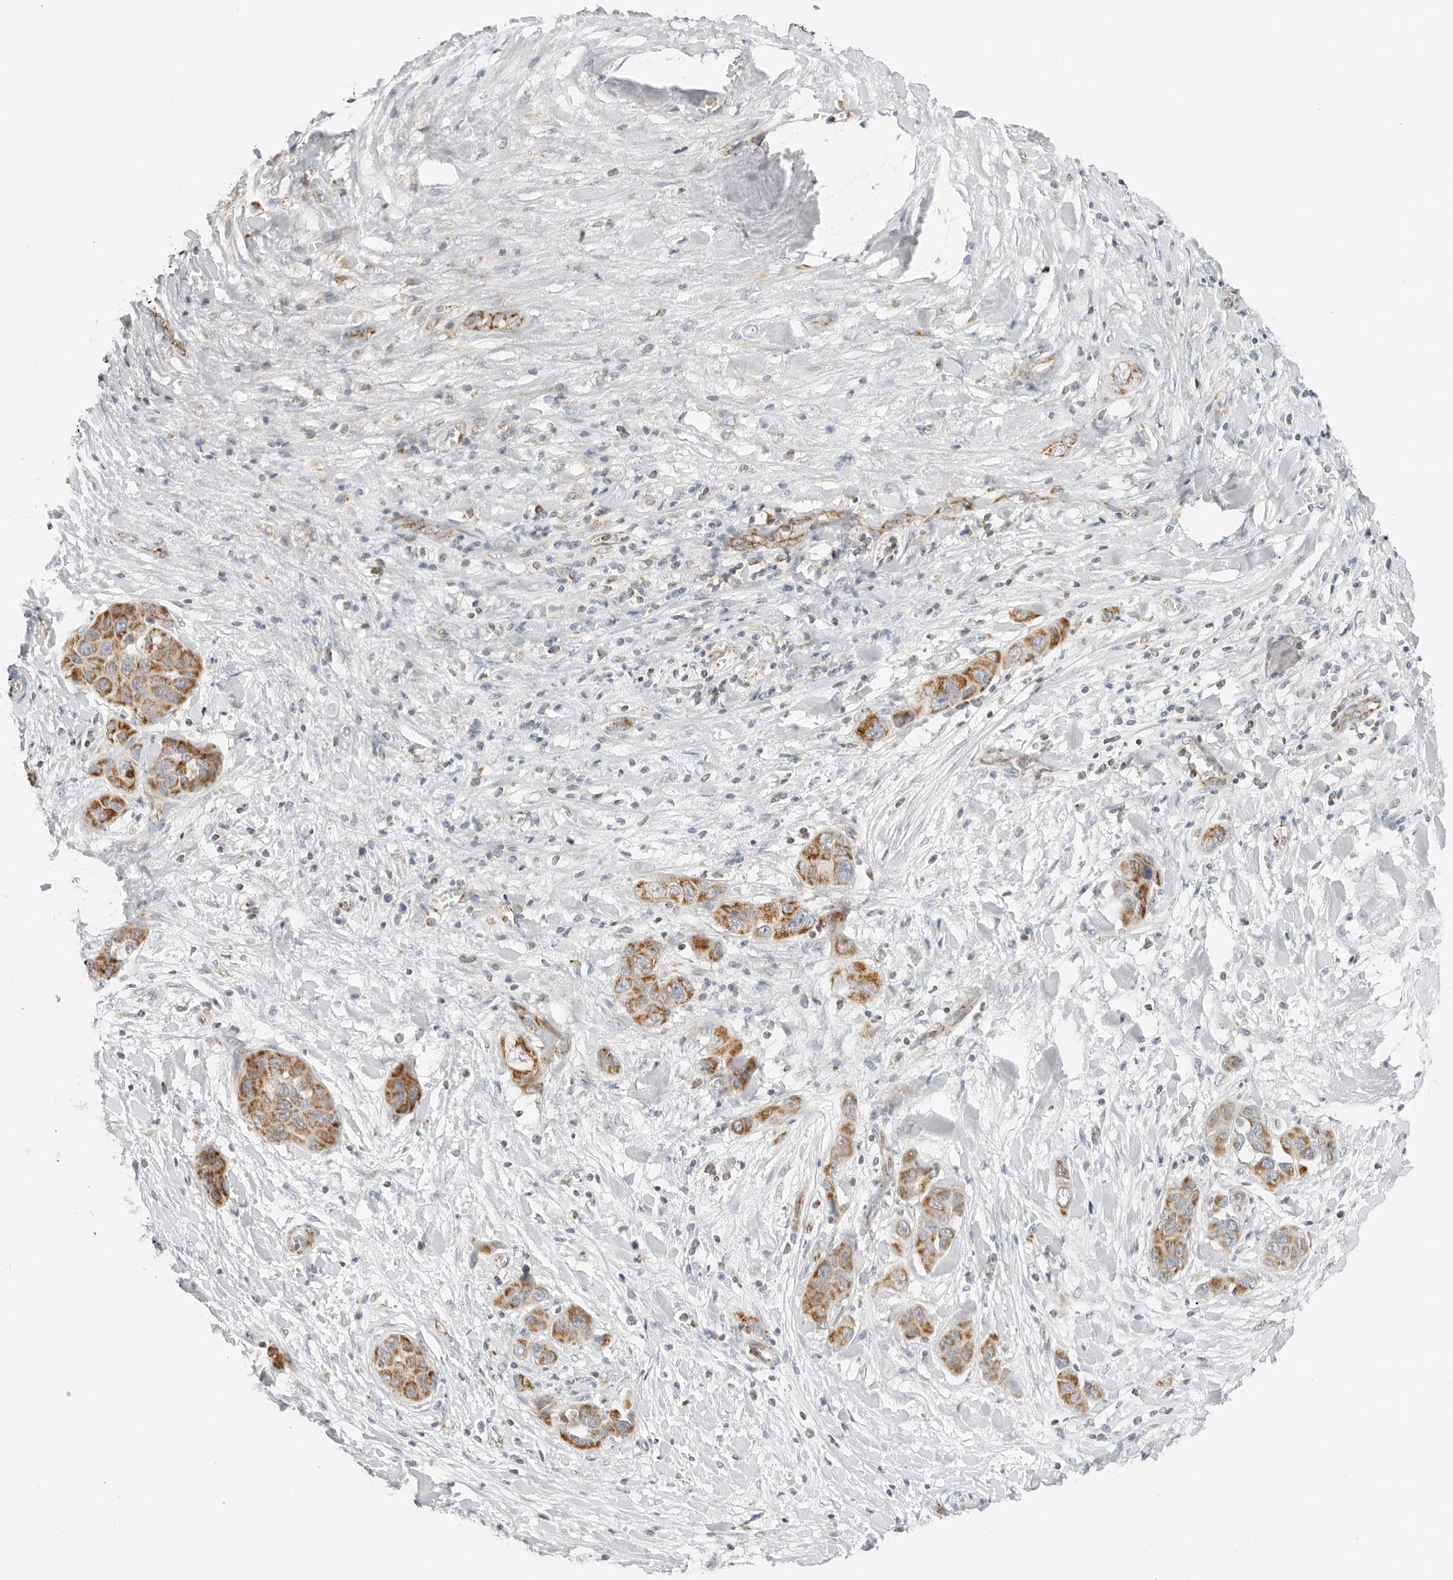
{"staining": {"intensity": "strong", "quantity": ">75%", "location": "cytoplasmic/membranous"}, "tissue": "liver cancer", "cell_type": "Tumor cells", "image_type": "cancer", "snomed": [{"axis": "morphology", "description": "Cholangiocarcinoma"}, {"axis": "topography", "description": "Liver"}], "caption": "The histopathology image shows a brown stain indicating the presence of a protein in the cytoplasmic/membranous of tumor cells in liver cholangiocarcinoma. Immunohistochemistry stains the protein in brown and the nuclei are stained blue.", "gene": "RC3H1", "patient": {"sex": "female", "age": 52}}